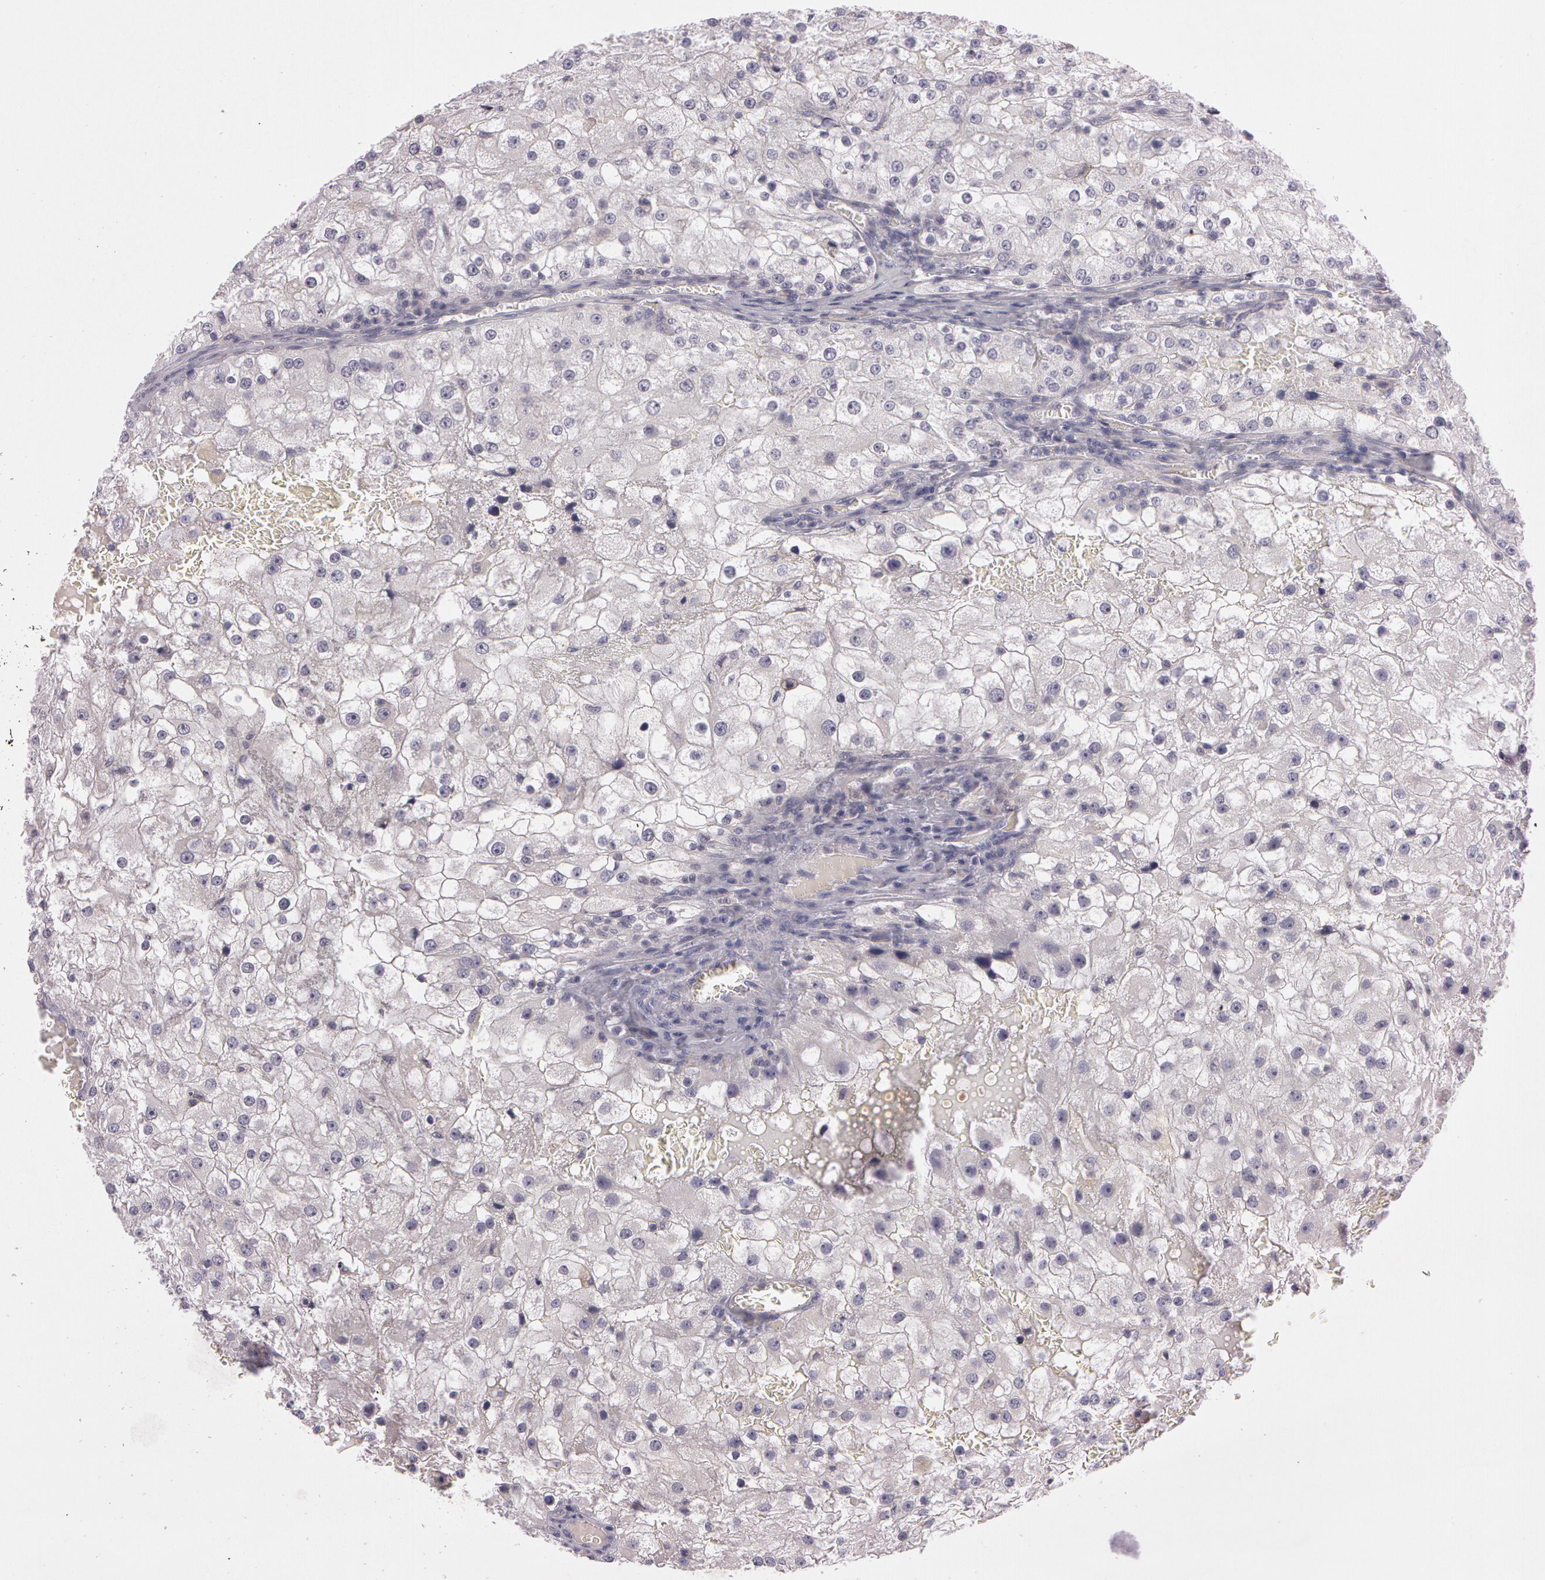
{"staining": {"intensity": "weak", "quantity": "25%-75%", "location": "cytoplasmic/membranous"}, "tissue": "renal cancer", "cell_type": "Tumor cells", "image_type": "cancer", "snomed": [{"axis": "morphology", "description": "Adenocarcinoma, NOS"}, {"axis": "topography", "description": "Kidney"}], "caption": "Renal cancer (adenocarcinoma) stained with IHC demonstrates weak cytoplasmic/membranous positivity in about 25%-75% of tumor cells.", "gene": "MXRA5", "patient": {"sex": "female", "age": 74}}